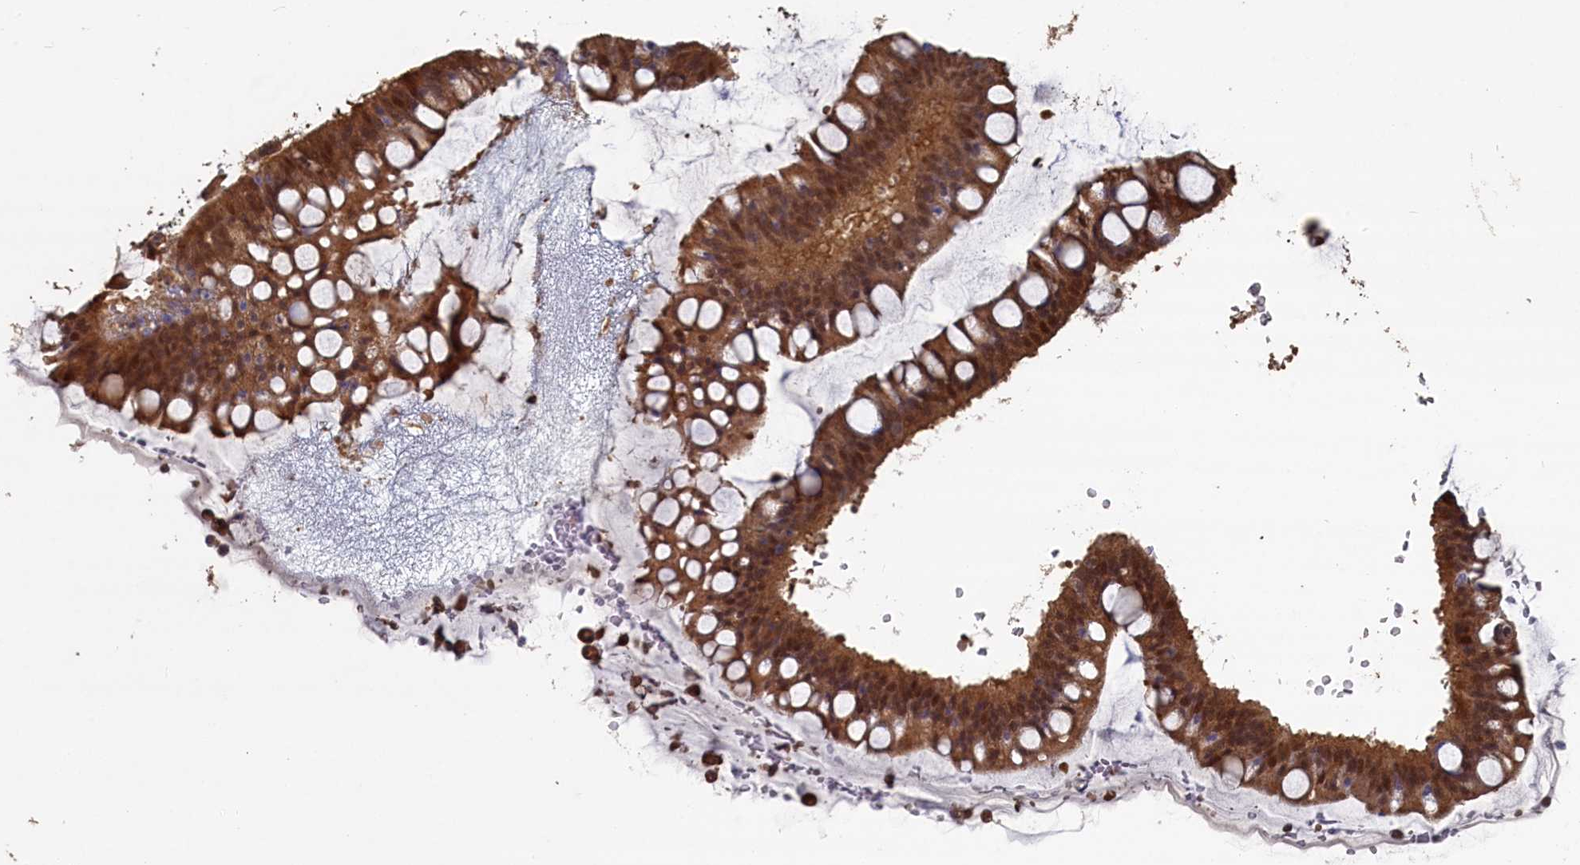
{"staining": {"intensity": "strong", "quantity": ">75%", "location": "cytoplasmic/membranous,nuclear"}, "tissue": "ovarian cancer", "cell_type": "Tumor cells", "image_type": "cancer", "snomed": [{"axis": "morphology", "description": "Cystadenocarcinoma, mucinous, NOS"}, {"axis": "topography", "description": "Ovary"}], "caption": "Immunohistochemistry (DAB (3,3'-diaminobenzidine)) staining of human mucinous cystadenocarcinoma (ovarian) displays strong cytoplasmic/membranous and nuclear protein expression in about >75% of tumor cells.", "gene": "UCHL3", "patient": {"sex": "female", "age": 73}}